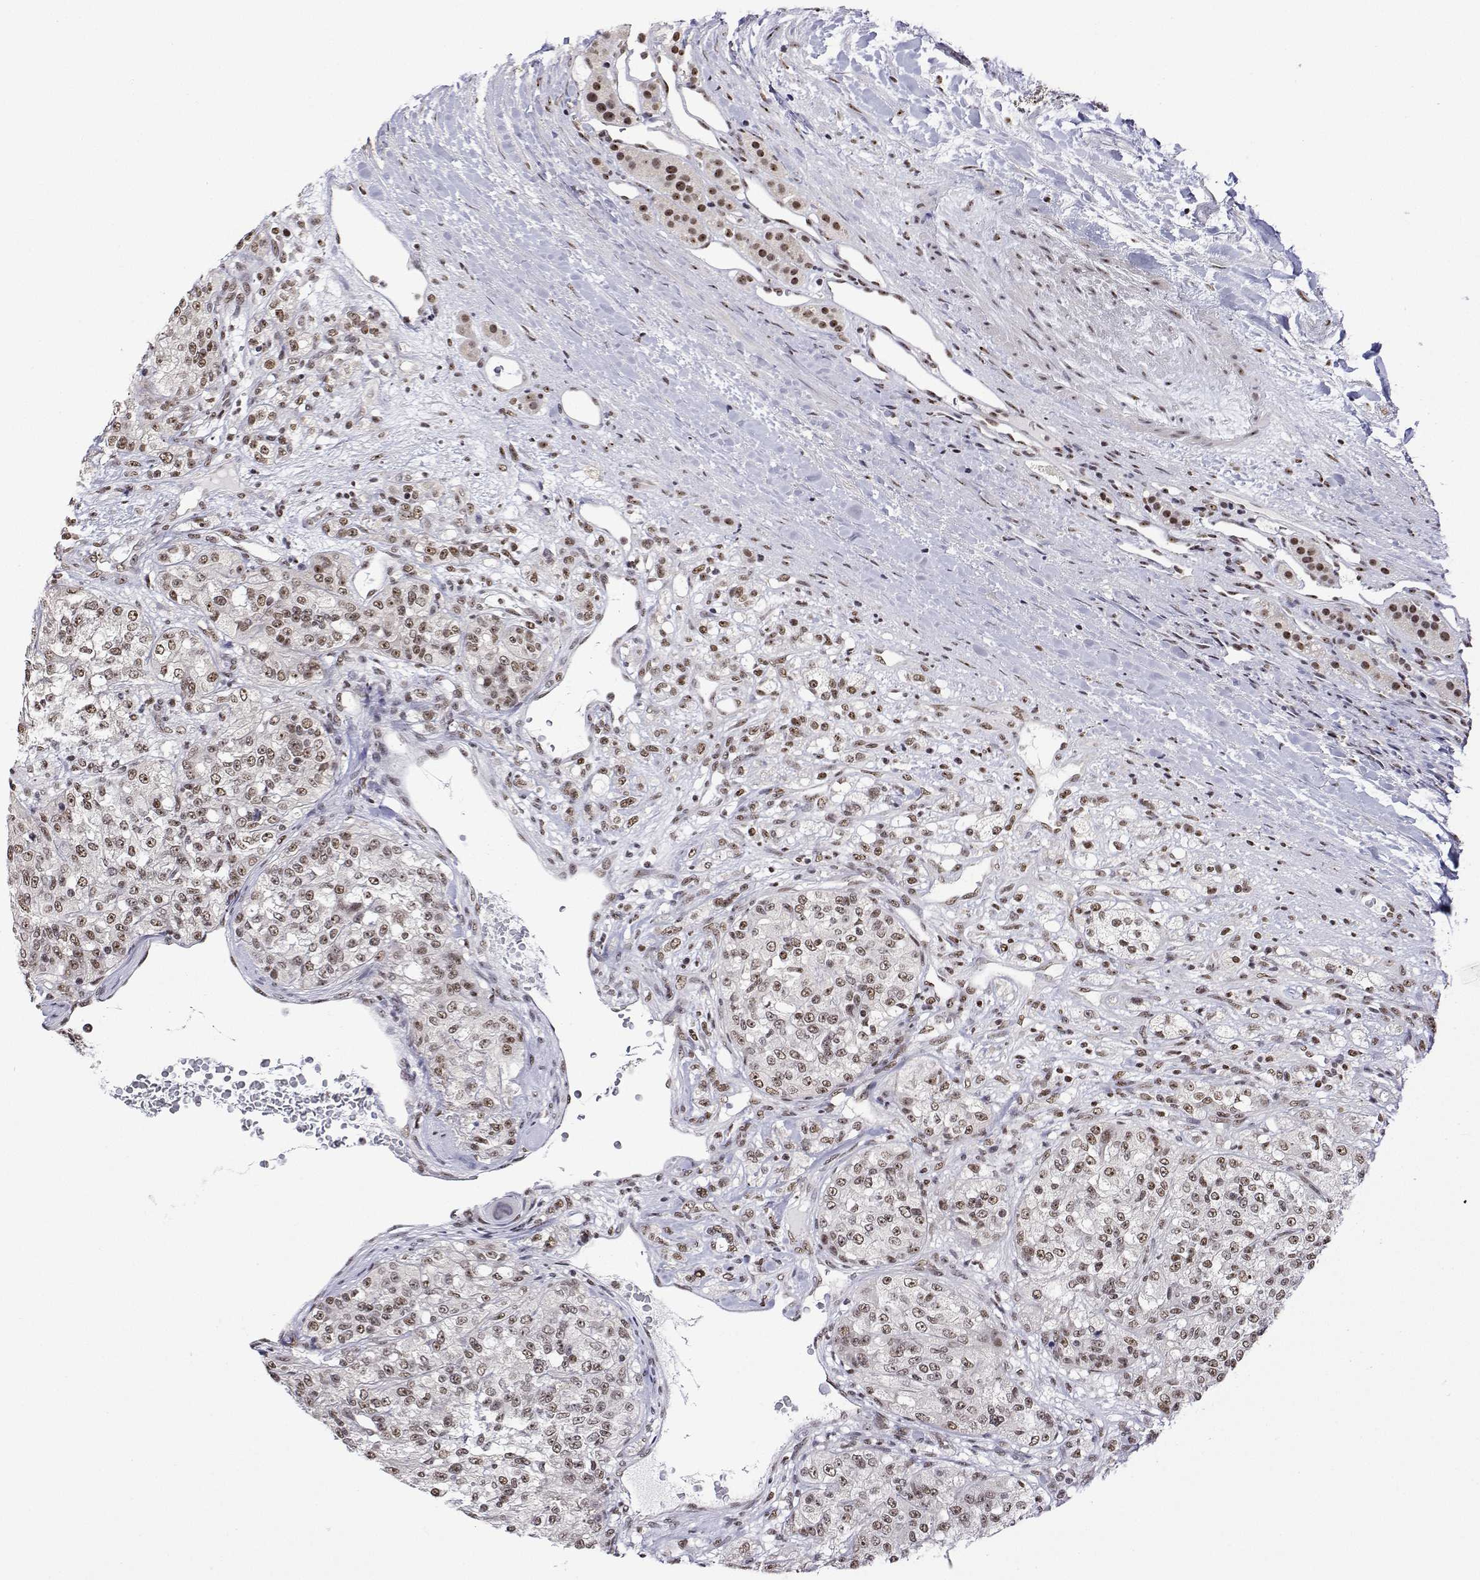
{"staining": {"intensity": "moderate", "quantity": ">75%", "location": "nuclear"}, "tissue": "renal cancer", "cell_type": "Tumor cells", "image_type": "cancer", "snomed": [{"axis": "morphology", "description": "Adenocarcinoma, NOS"}, {"axis": "topography", "description": "Kidney"}], "caption": "Renal adenocarcinoma stained with immunohistochemistry (IHC) demonstrates moderate nuclear positivity in about >75% of tumor cells. (brown staining indicates protein expression, while blue staining denotes nuclei).", "gene": "ADAR", "patient": {"sex": "female", "age": 63}}